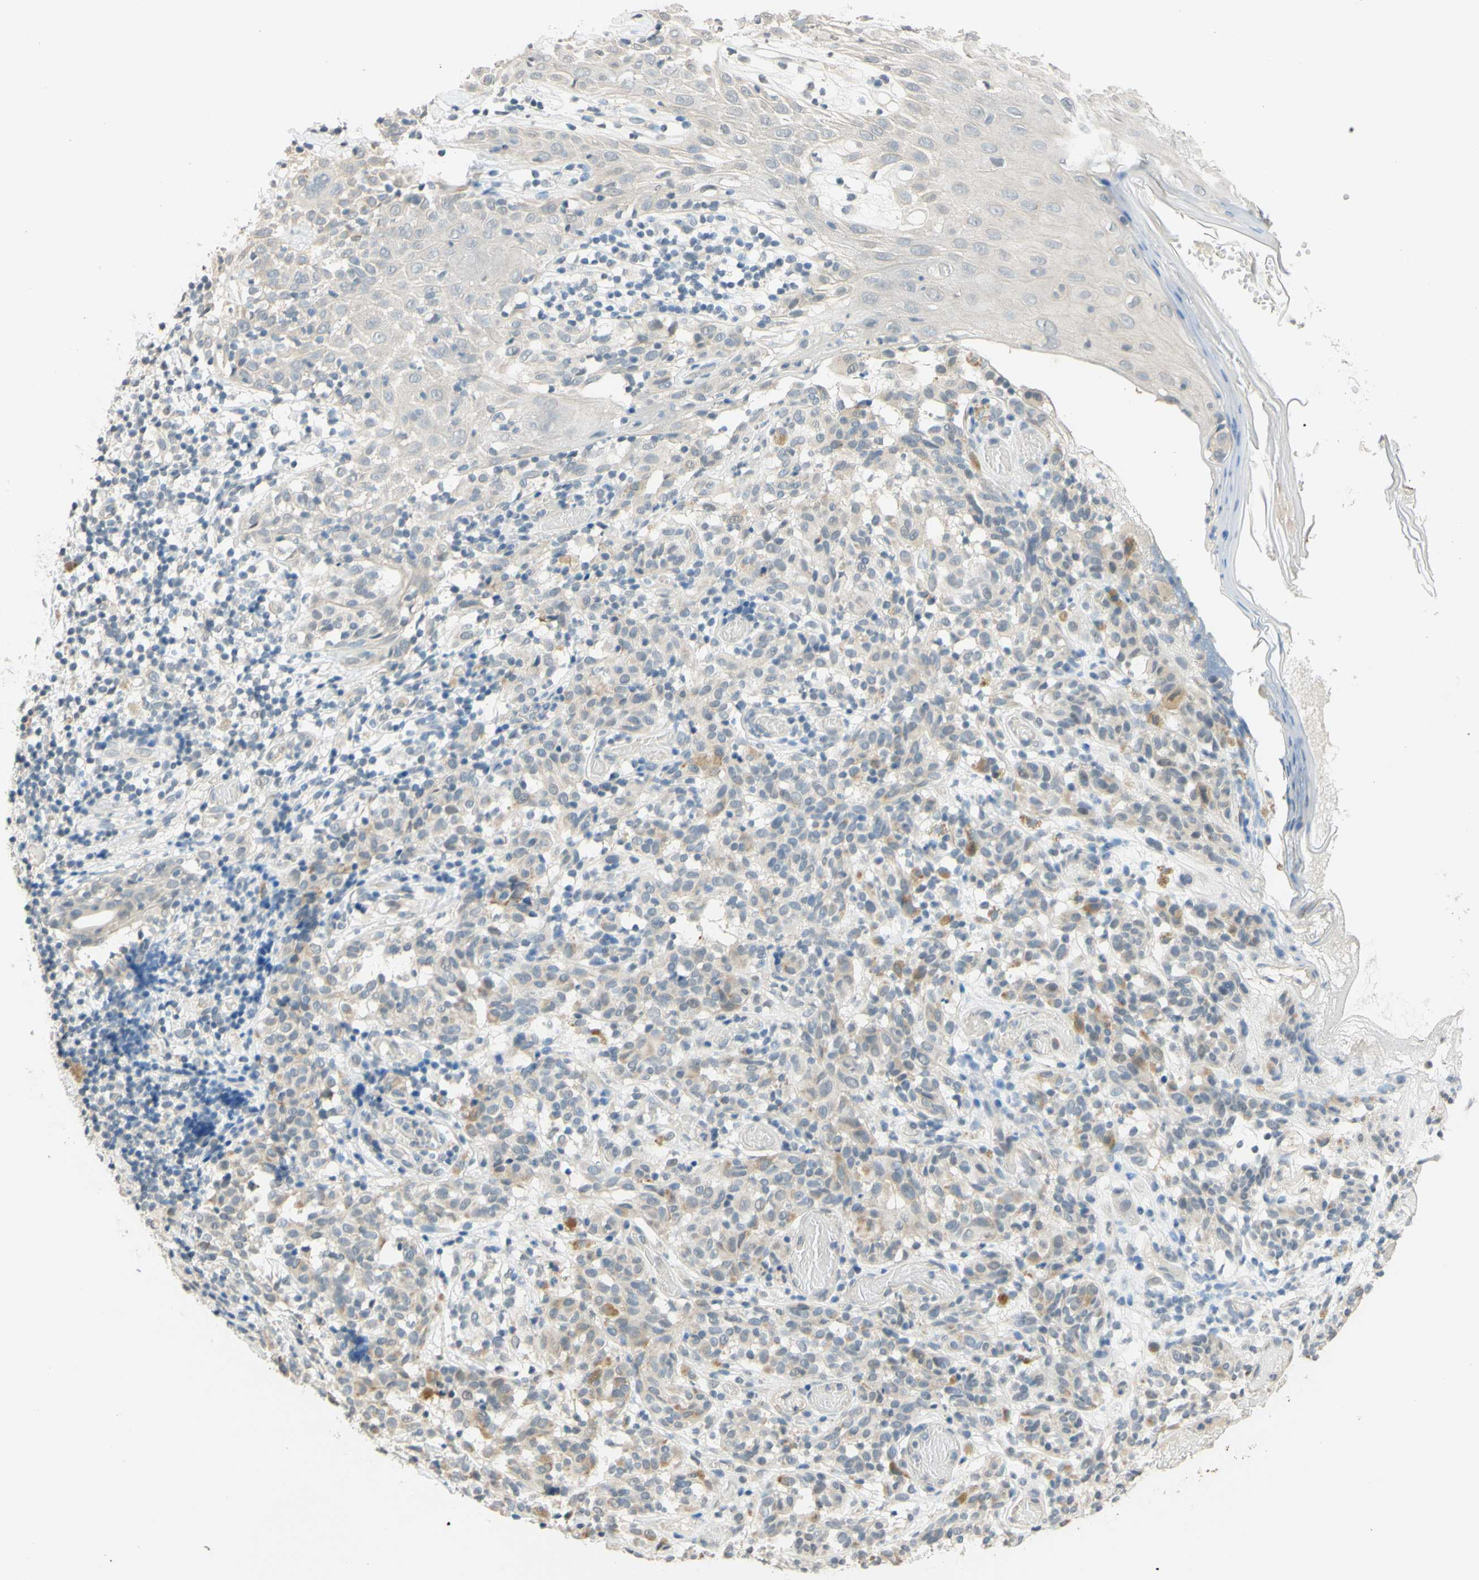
{"staining": {"intensity": "weak", "quantity": "<25%", "location": "cytoplasmic/membranous"}, "tissue": "melanoma", "cell_type": "Tumor cells", "image_type": "cancer", "snomed": [{"axis": "morphology", "description": "Malignant melanoma, NOS"}, {"axis": "topography", "description": "Skin"}], "caption": "The photomicrograph shows no significant positivity in tumor cells of malignant melanoma.", "gene": "MAG", "patient": {"sex": "female", "age": 46}}